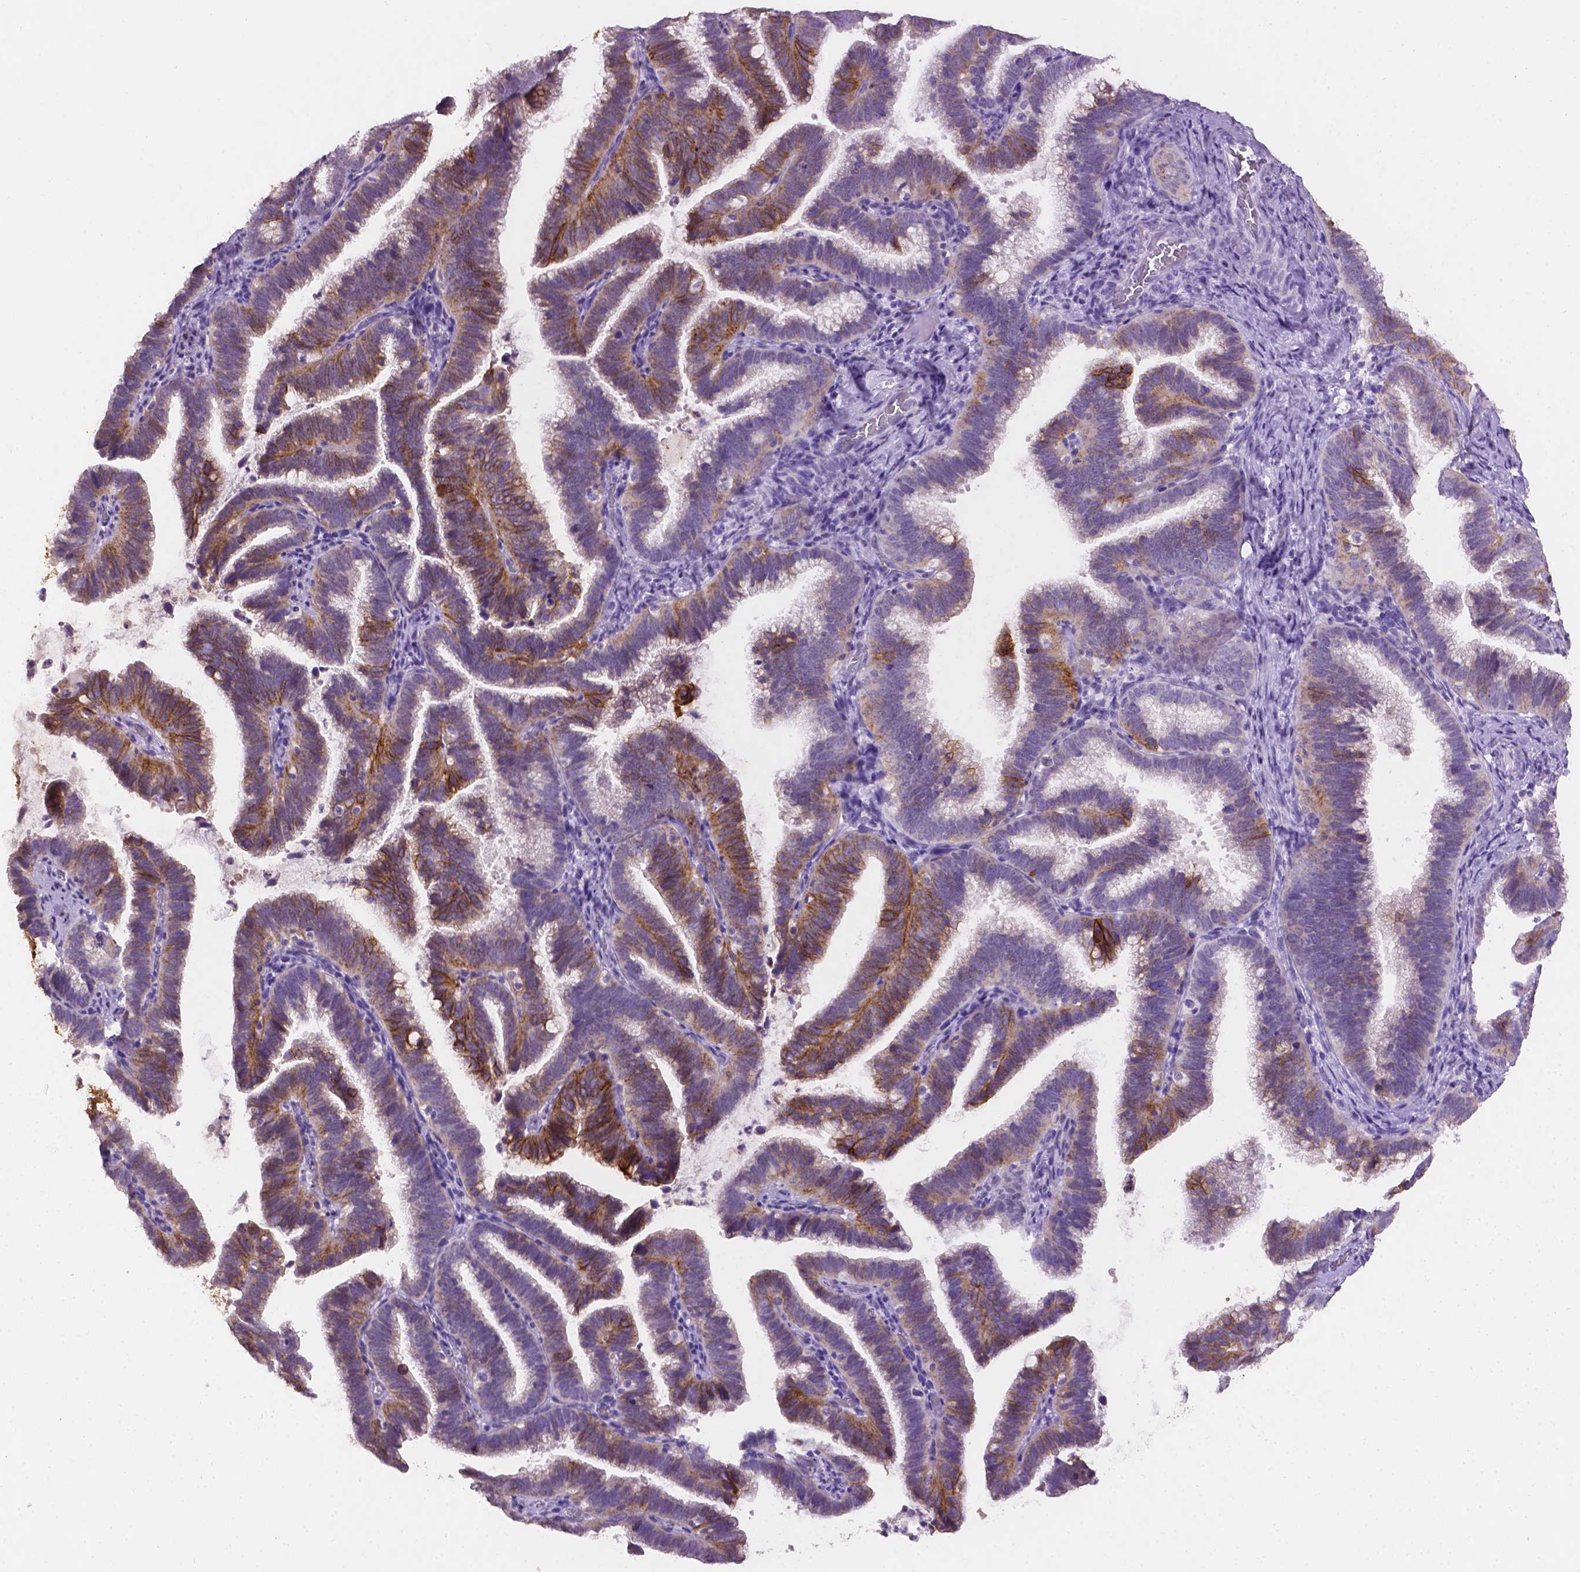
{"staining": {"intensity": "strong", "quantity": "25%-75%", "location": "cytoplasmic/membranous"}, "tissue": "cervical cancer", "cell_type": "Tumor cells", "image_type": "cancer", "snomed": [{"axis": "morphology", "description": "Adenocarcinoma, NOS"}, {"axis": "topography", "description": "Cervix"}], "caption": "Immunohistochemical staining of human cervical cancer reveals high levels of strong cytoplasmic/membranous expression in approximately 25%-75% of tumor cells. (Stains: DAB in brown, nuclei in blue, Microscopy: brightfield microscopy at high magnification).", "gene": "TACSTD2", "patient": {"sex": "female", "age": 61}}